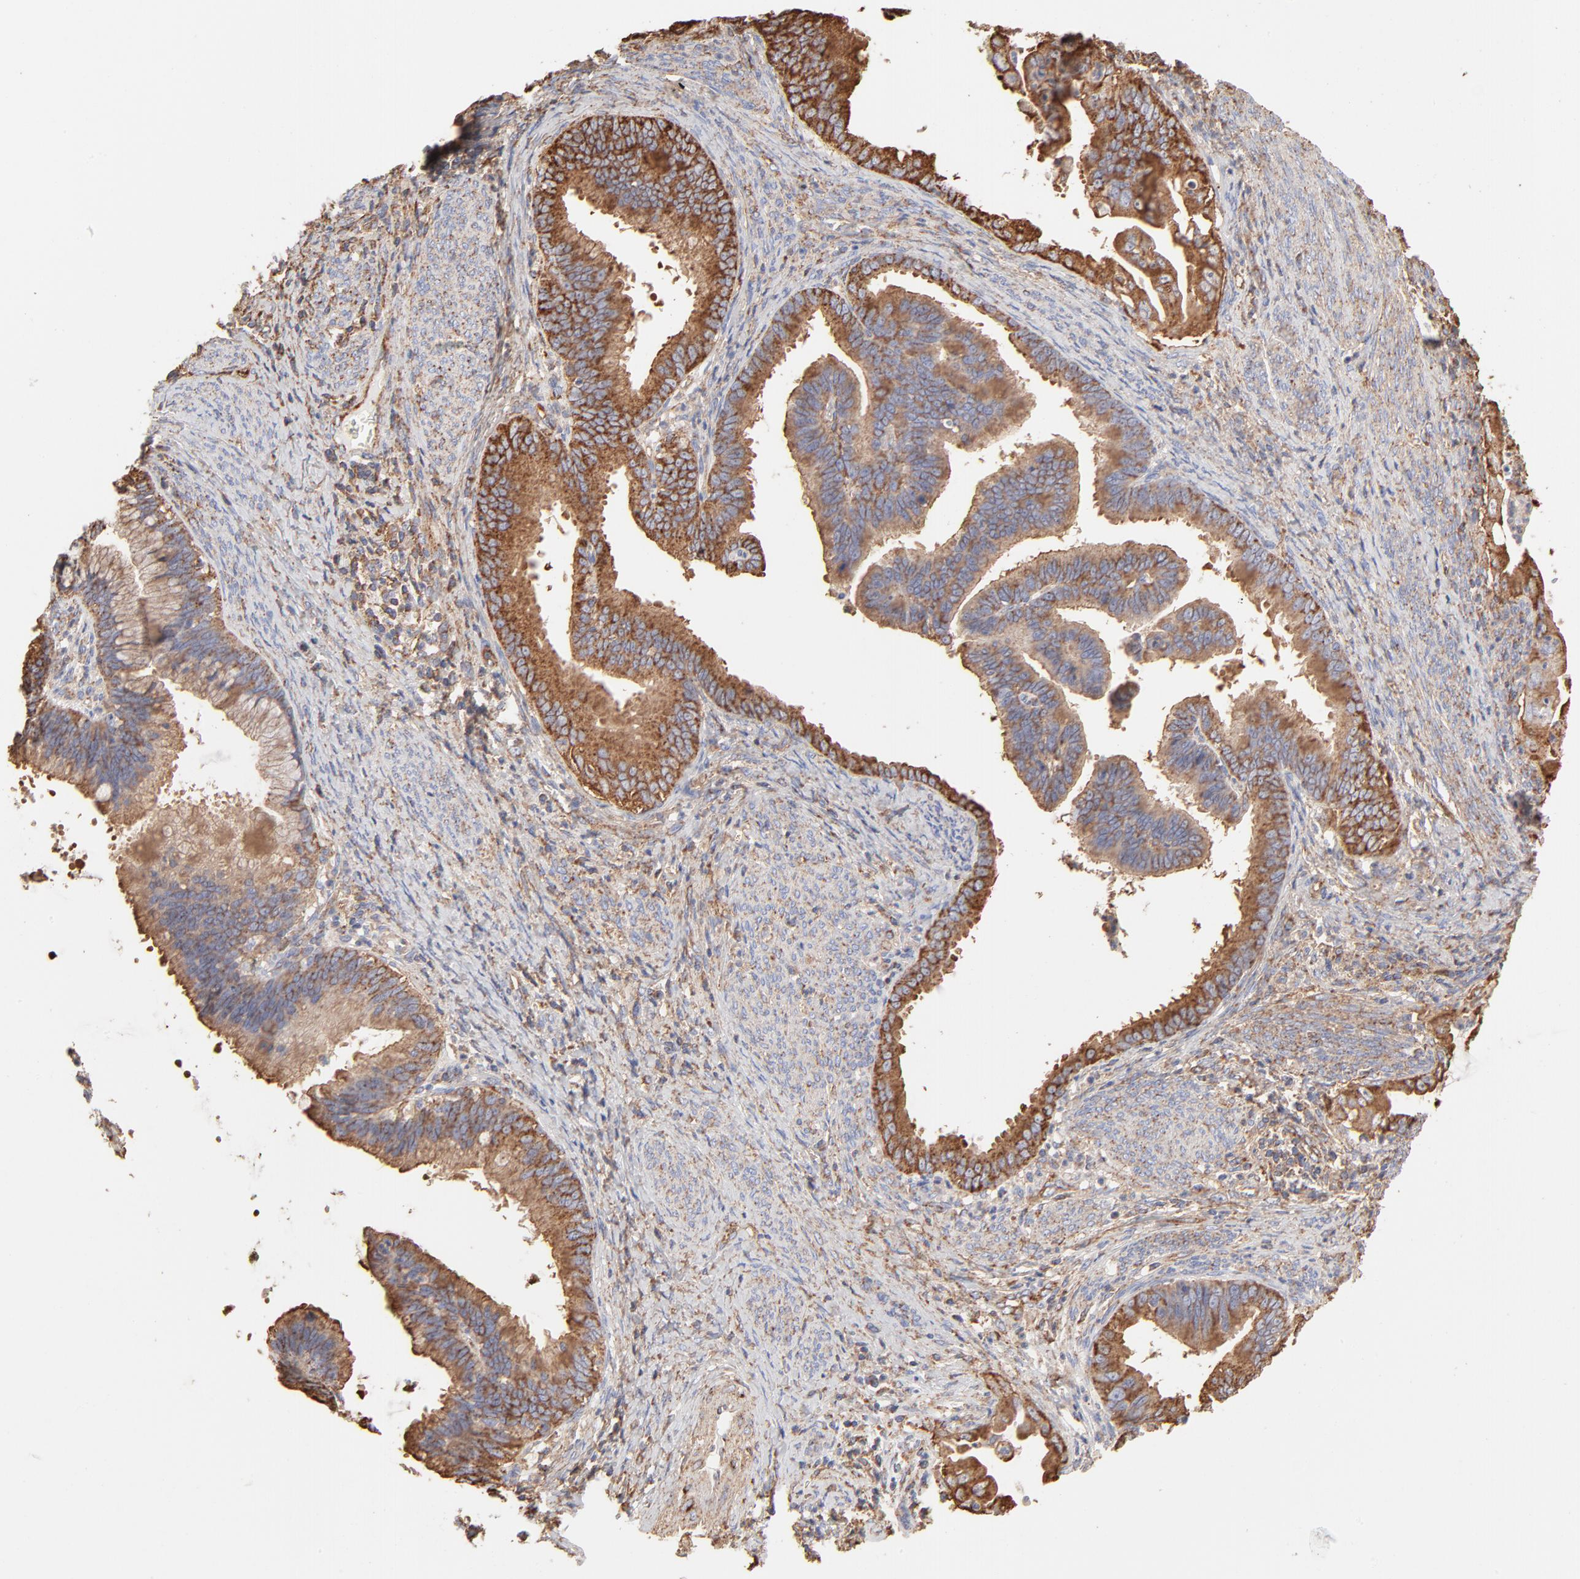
{"staining": {"intensity": "strong", "quantity": ">75%", "location": "cytoplasmic/membranous"}, "tissue": "cervical cancer", "cell_type": "Tumor cells", "image_type": "cancer", "snomed": [{"axis": "morphology", "description": "Adenocarcinoma, NOS"}, {"axis": "topography", "description": "Cervix"}], "caption": "DAB immunohistochemical staining of human adenocarcinoma (cervical) displays strong cytoplasmic/membranous protein staining in about >75% of tumor cells.", "gene": "CLTB", "patient": {"sex": "female", "age": 47}}